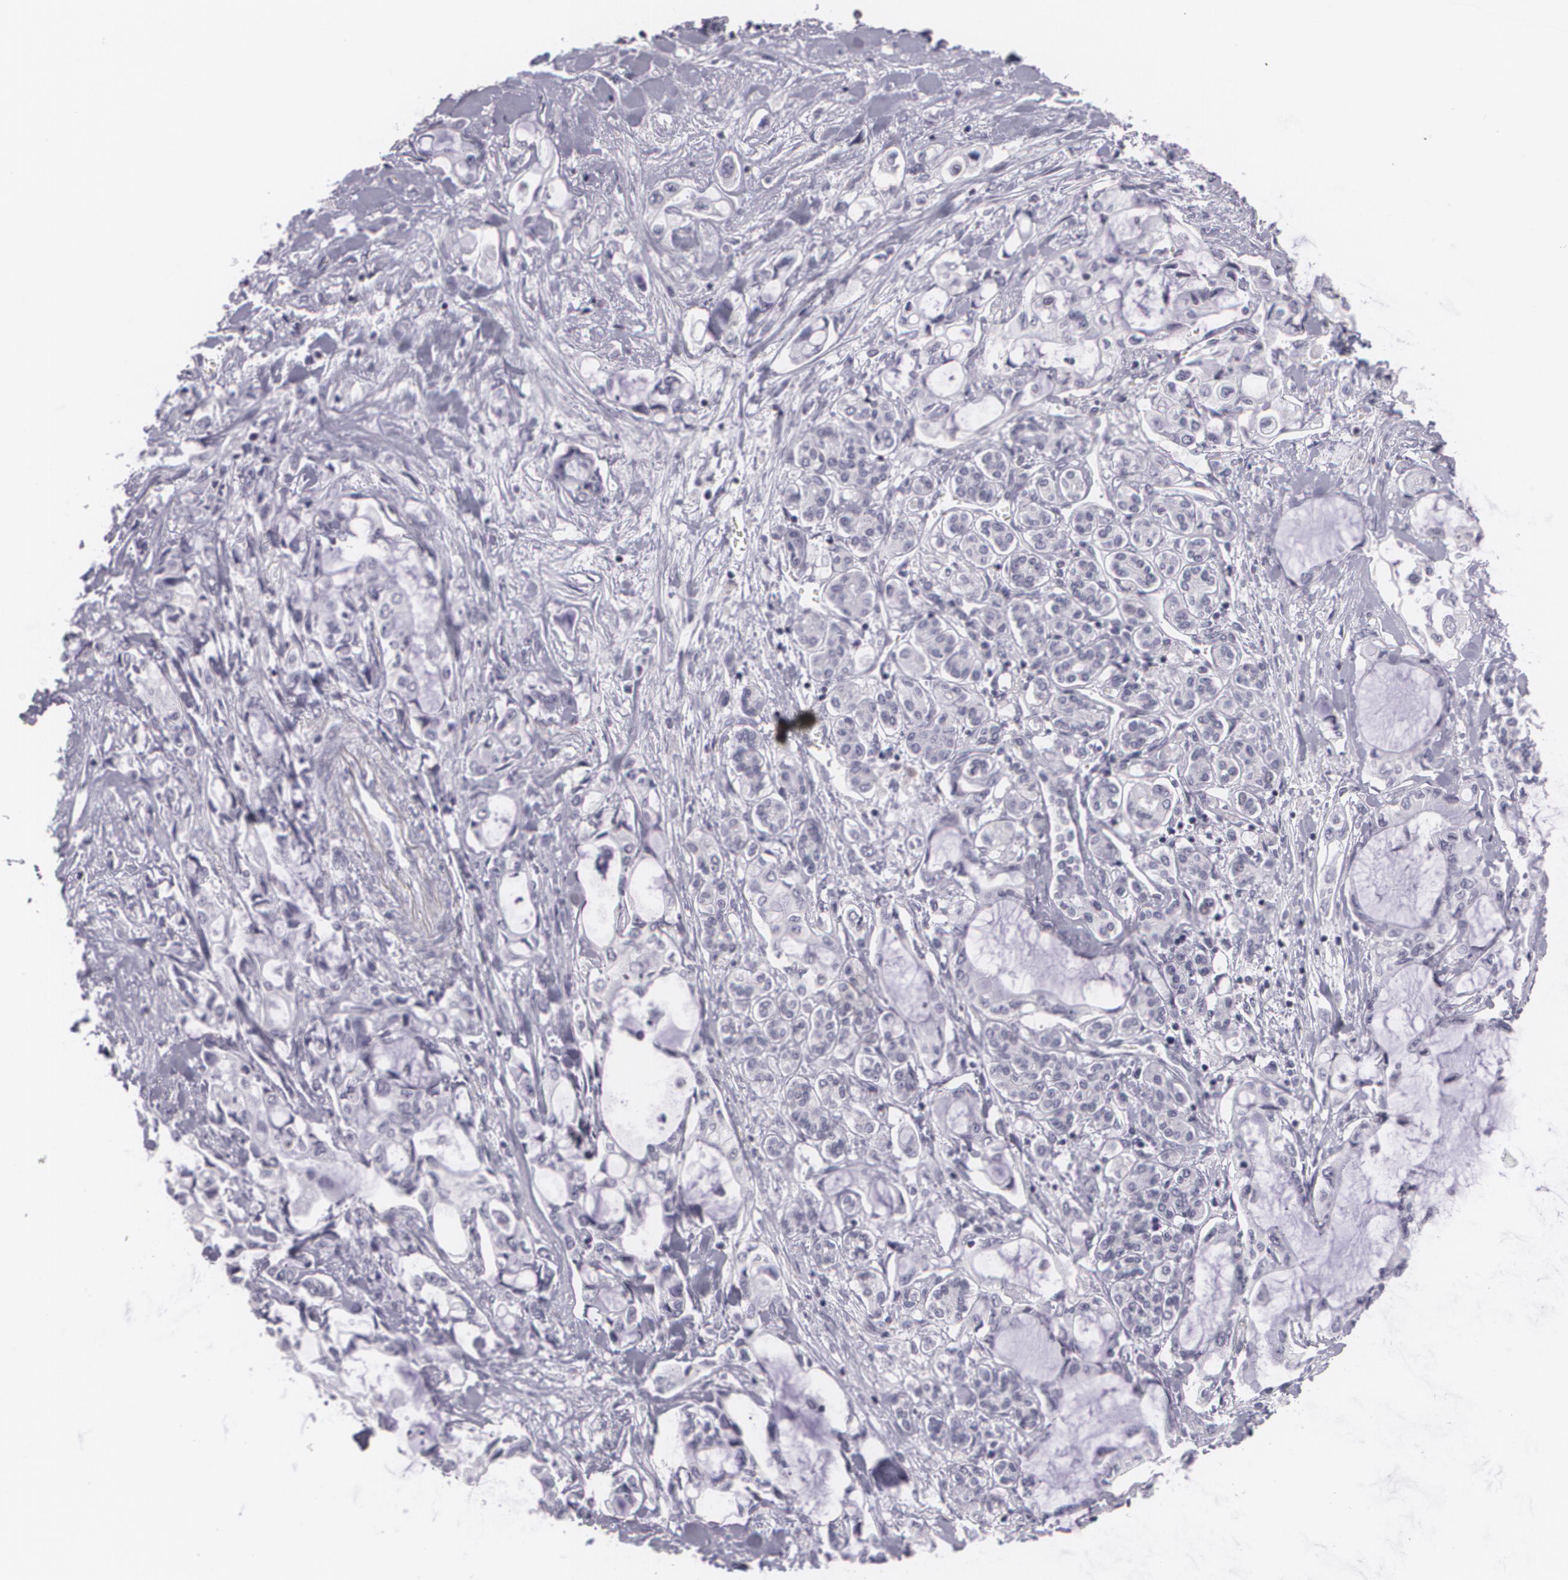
{"staining": {"intensity": "negative", "quantity": "none", "location": "none"}, "tissue": "pancreatic cancer", "cell_type": "Tumor cells", "image_type": "cancer", "snomed": [{"axis": "morphology", "description": "Adenocarcinoma, NOS"}, {"axis": "topography", "description": "Pancreas"}], "caption": "Immunohistochemical staining of human pancreatic cancer (adenocarcinoma) reveals no significant staining in tumor cells.", "gene": "MAP2", "patient": {"sex": "female", "age": 70}}